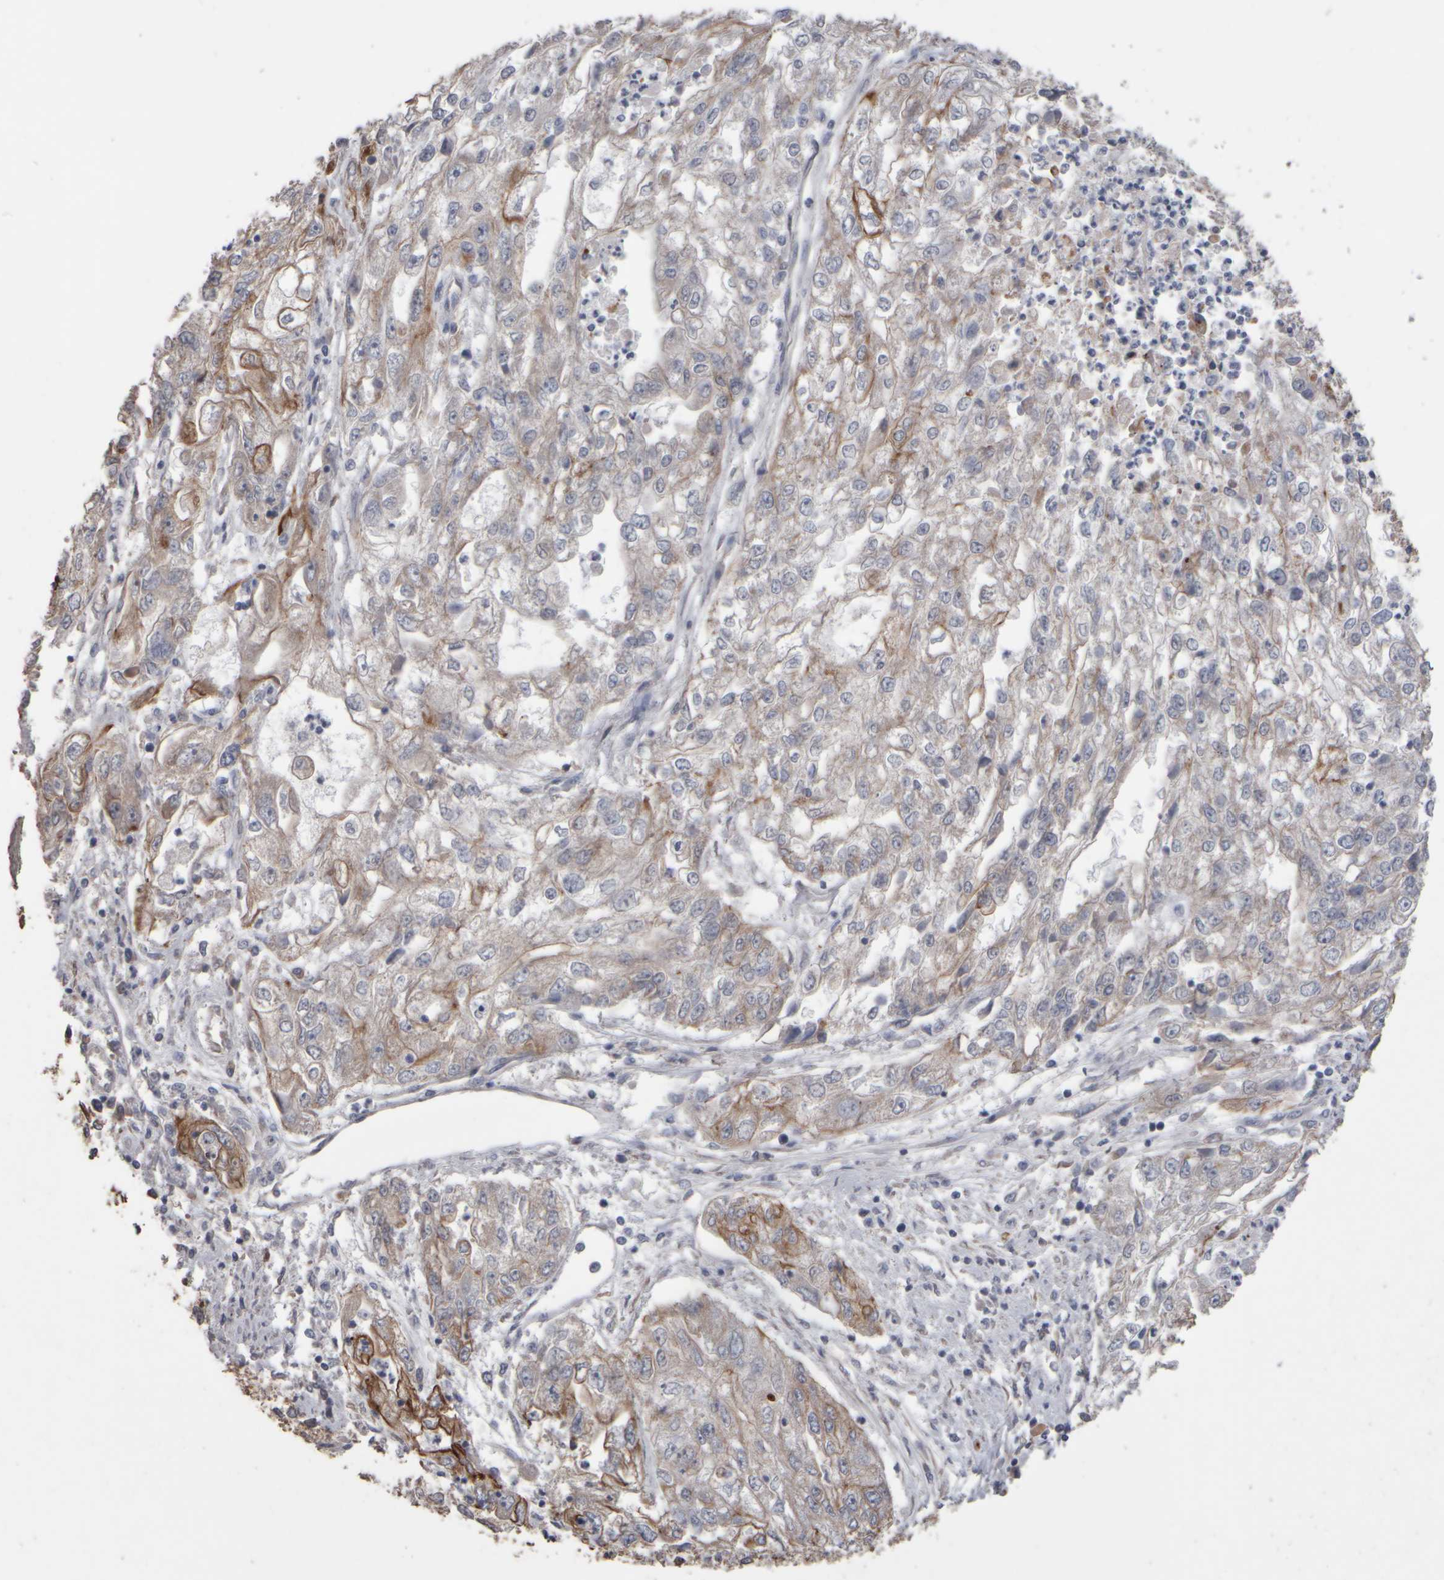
{"staining": {"intensity": "moderate", "quantity": "25%-75%", "location": "cytoplasmic/membranous"}, "tissue": "endometrial cancer", "cell_type": "Tumor cells", "image_type": "cancer", "snomed": [{"axis": "morphology", "description": "Adenocarcinoma, NOS"}, {"axis": "topography", "description": "Endometrium"}], "caption": "Immunohistochemistry (IHC) of human adenocarcinoma (endometrial) exhibits medium levels of moderate cytoplasmic/membranous positivity in approximately 25%-75% of tumor cells.", "gene": "EPHX2", "patient": {"sex": "female", "age": 49}}